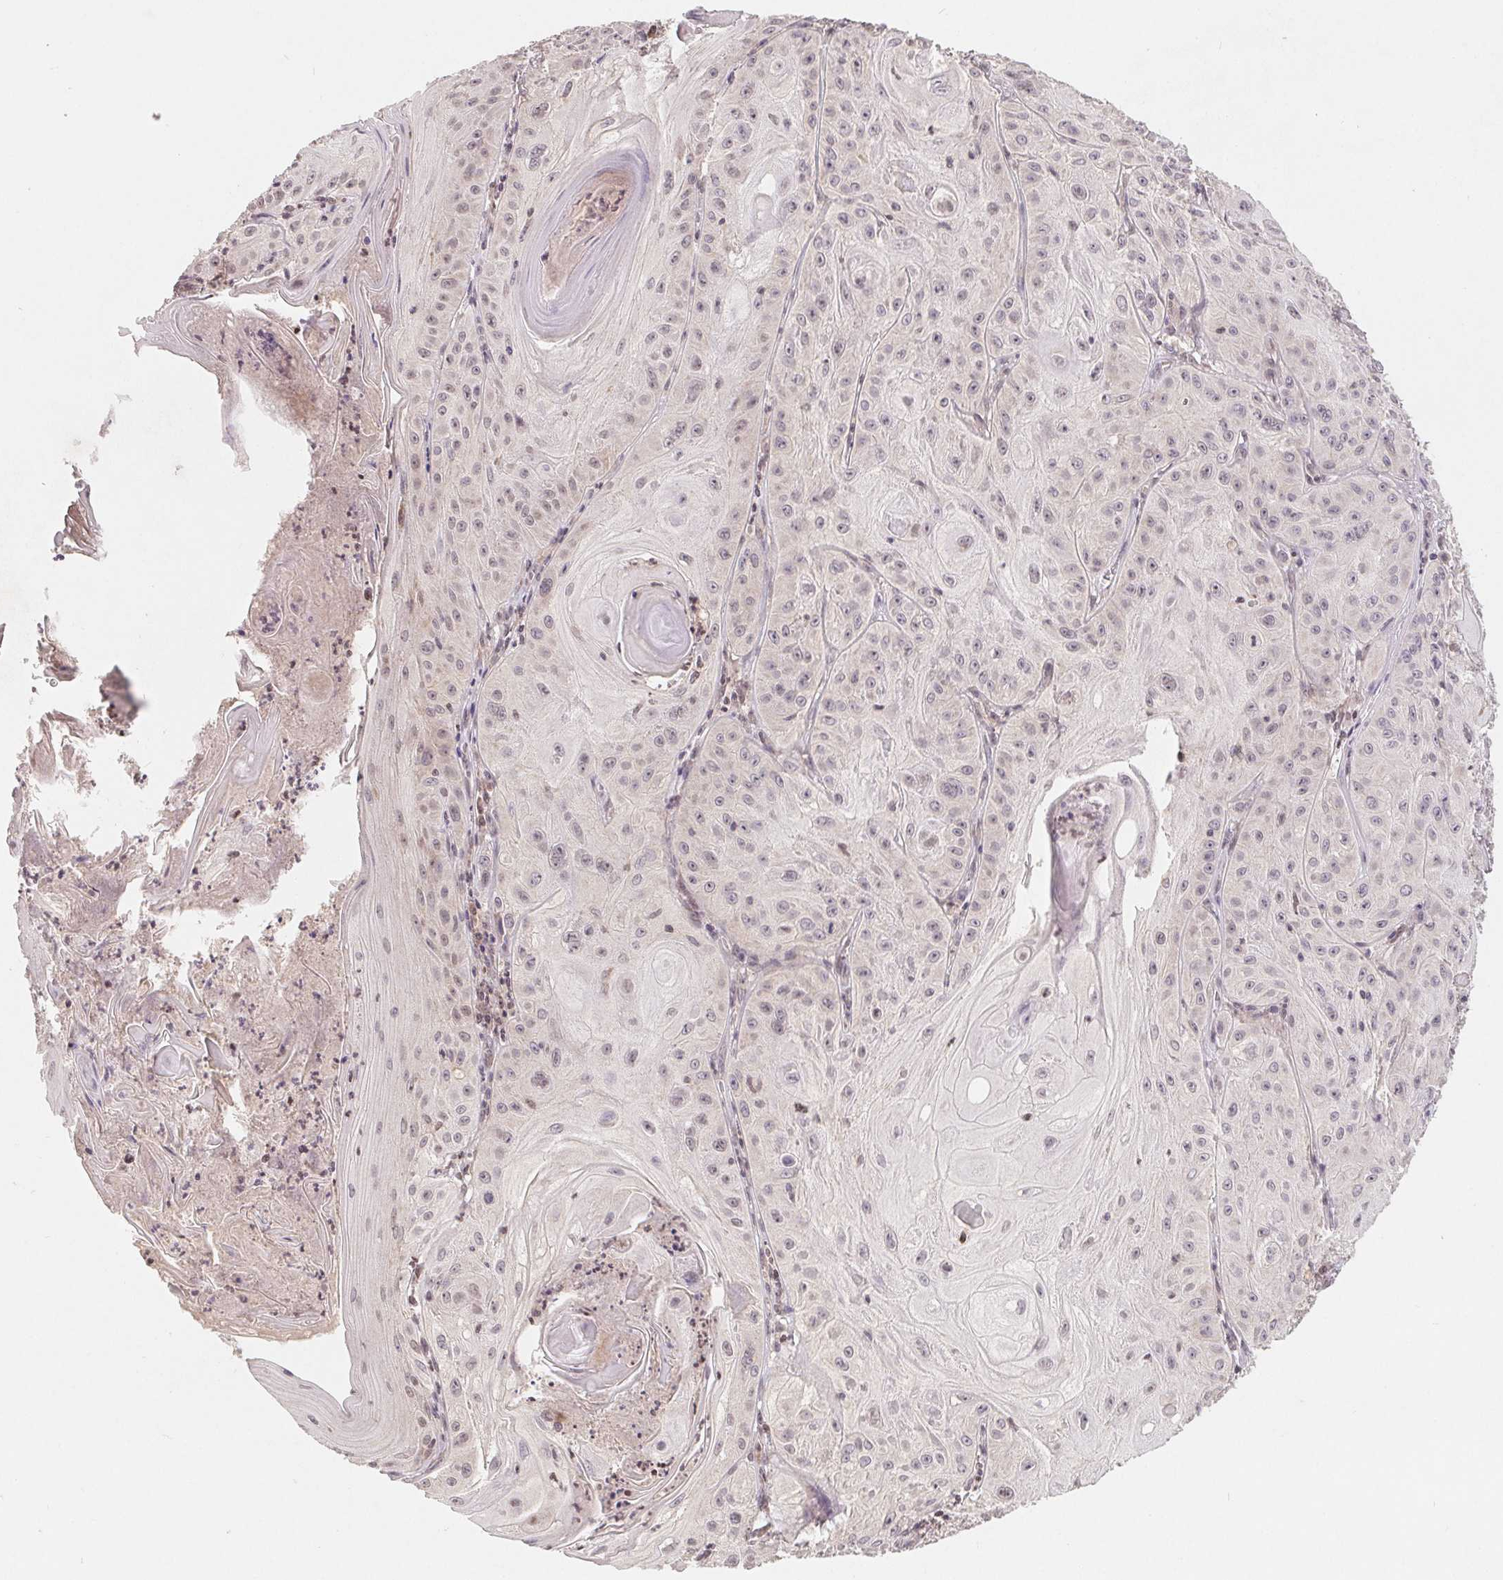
{"staining": {"intensity": "weak", "quantity": "<25%", "location": "nuclear"}, "tissue": "skin cancer", "cell_type": "Tumor cells", "image_type": "cancer", "snomed": [{"axis": "morphology", "description": "Squamous cell carcinoma, NOS"}, {"axis": "topography", "description": "Skin"}], "caption": "IHC image of neoplastic tissue: skin cancer (squamous cell carcinoma) stained with DAB demonstrates no significant protein expression in tumor cells. The staining is performed using DAB (3,3'-diaminobenzidine) brown chromogen with nuclei counter-stained in using hematoxylin.", "gene": "HMGN3", "patient": {"sex": "male", "age": 85}}